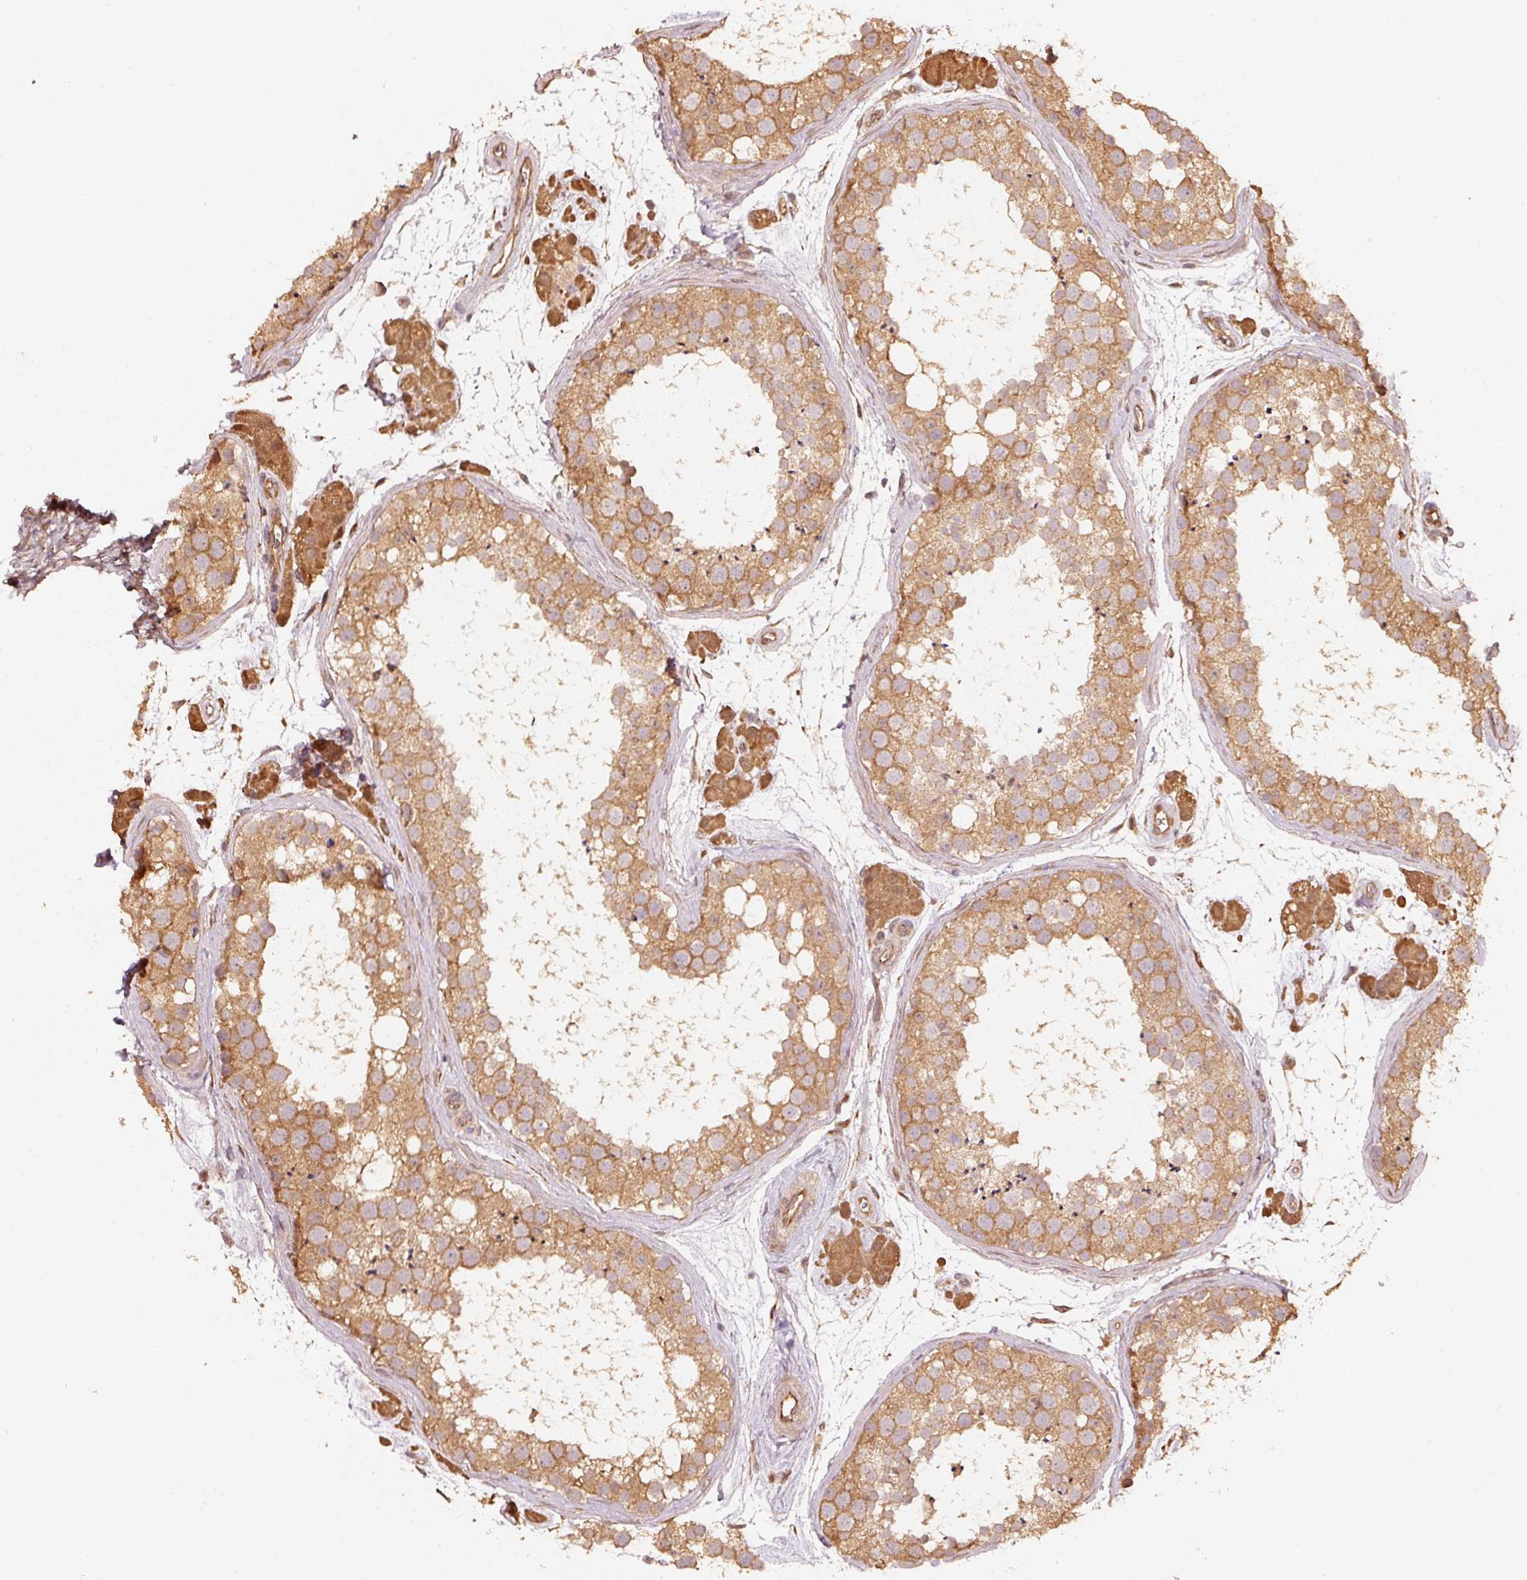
{"staining": {"intensity": "moderate", "quantity": ">75%", "location": "cytoplasmic/membranous"}, "tissue": "testis", "cell_type": "Cells in seminiferous ducts", "image_type": "normal", "snomed": [{"axis": "morphology", "description": "Normal tissue, NOS"}, {"axis": "topography", "description": "Testis"}], "caption": "This photomicrograph demonstrates normal testis stained with IHC to label a protein in brown. The cytoplasmic/membranous of cells in seminiferous ducts show moderate positivity for the protein. Nuclei are counter-stained blue.", "gene": "STAU1", "patient": {"sex": "male", "age": 41}}